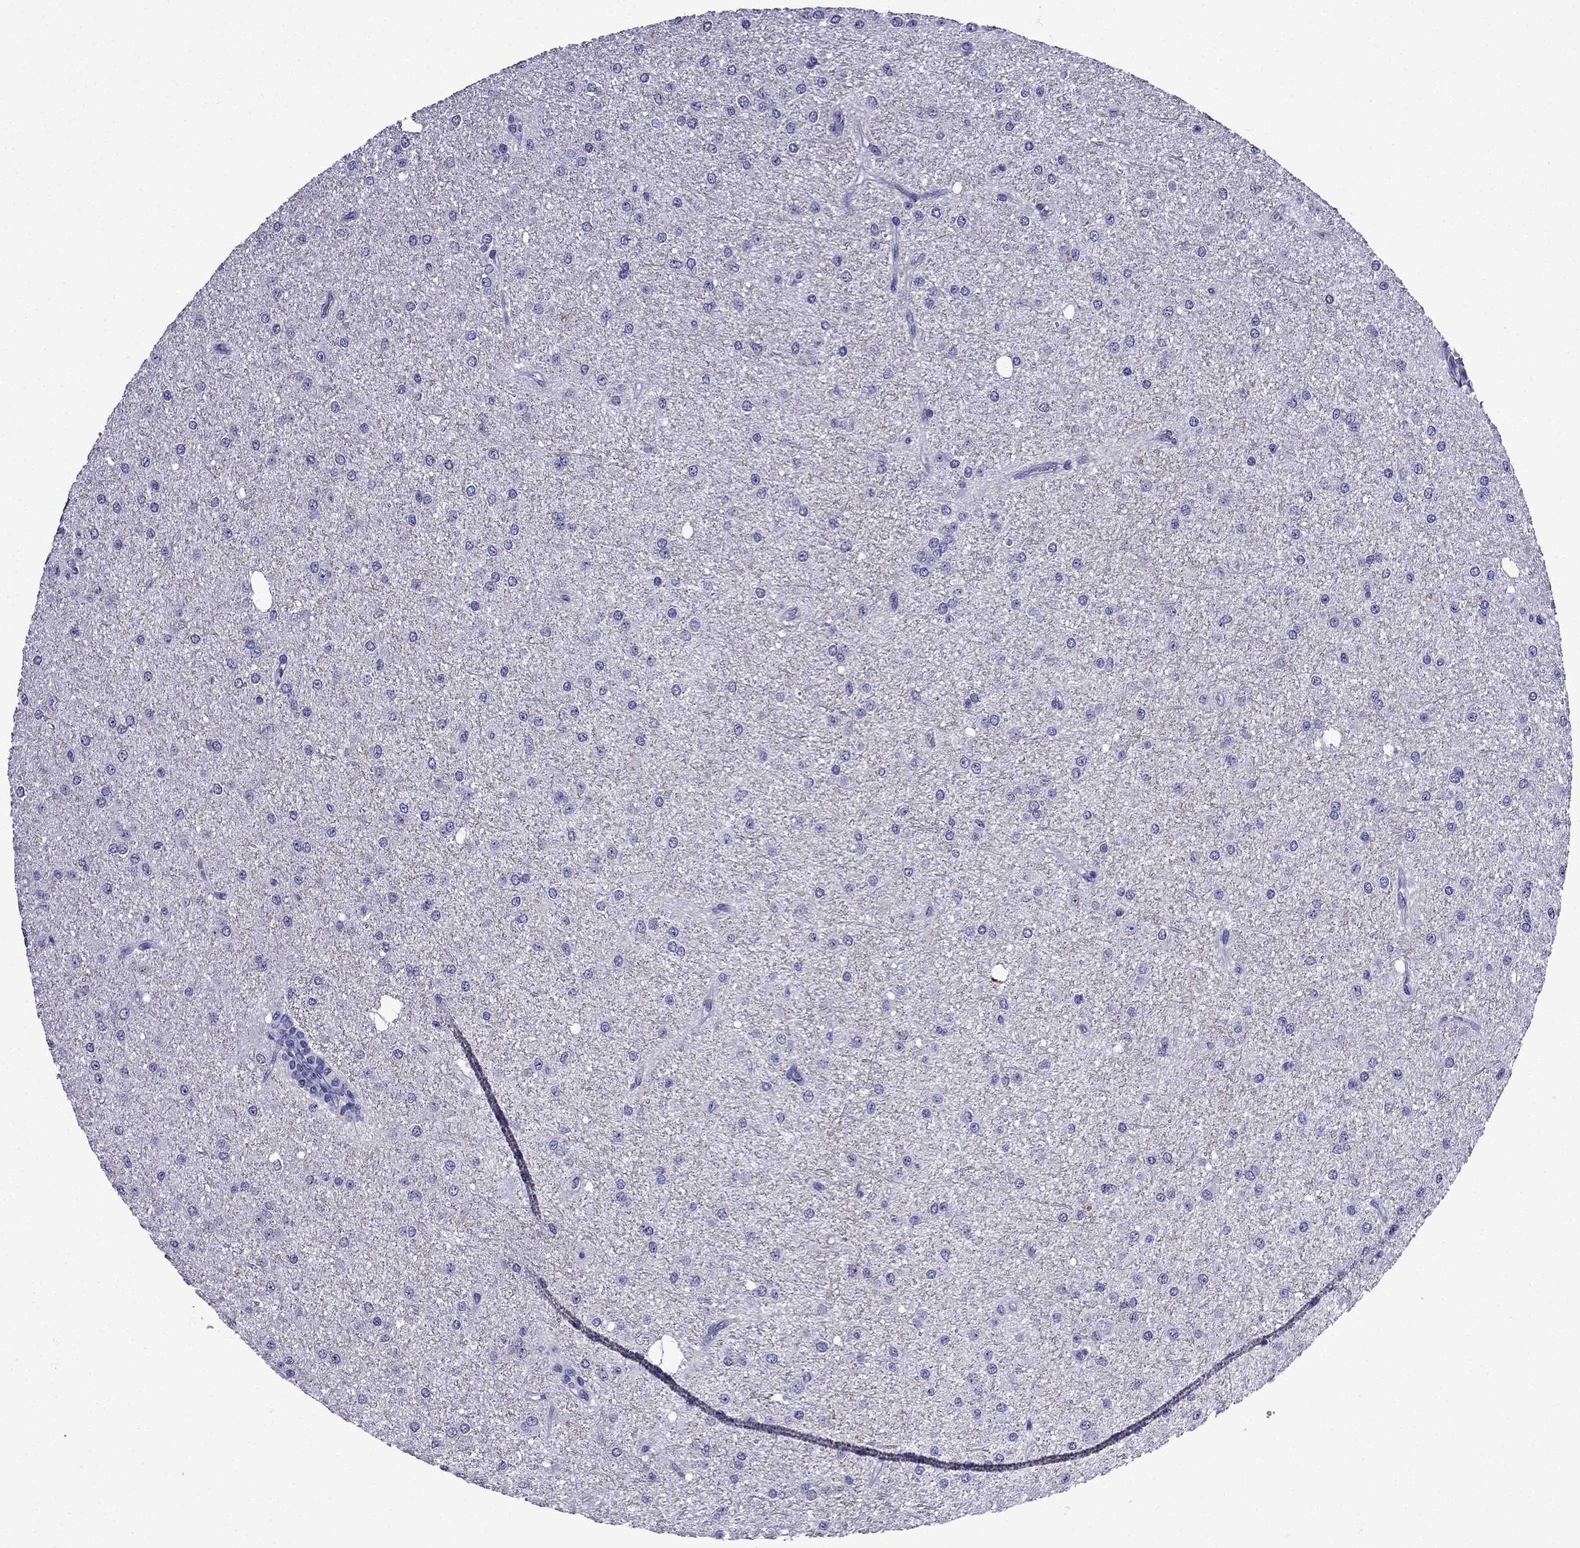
{"staining": {"intensity": "negative", "quantity": "none", "location": "none"}, "tissue": "glioma", "cell_type": "Tumor cells", "image_type": "cancer", "snomed": [{"axis": "morphology", "description": "Glioma, malignant, Low grade"}, {"axis": "topography", "description": "Brain"}], "caption": "The histopathology image displays no significant expression in tumor cells of low-grade glioma (malignant). (Immunohistochemistry, brightfield microscopy, high magnification).", "gene": "DNAH17", "patient": {"sex": "male", "age": 27}}